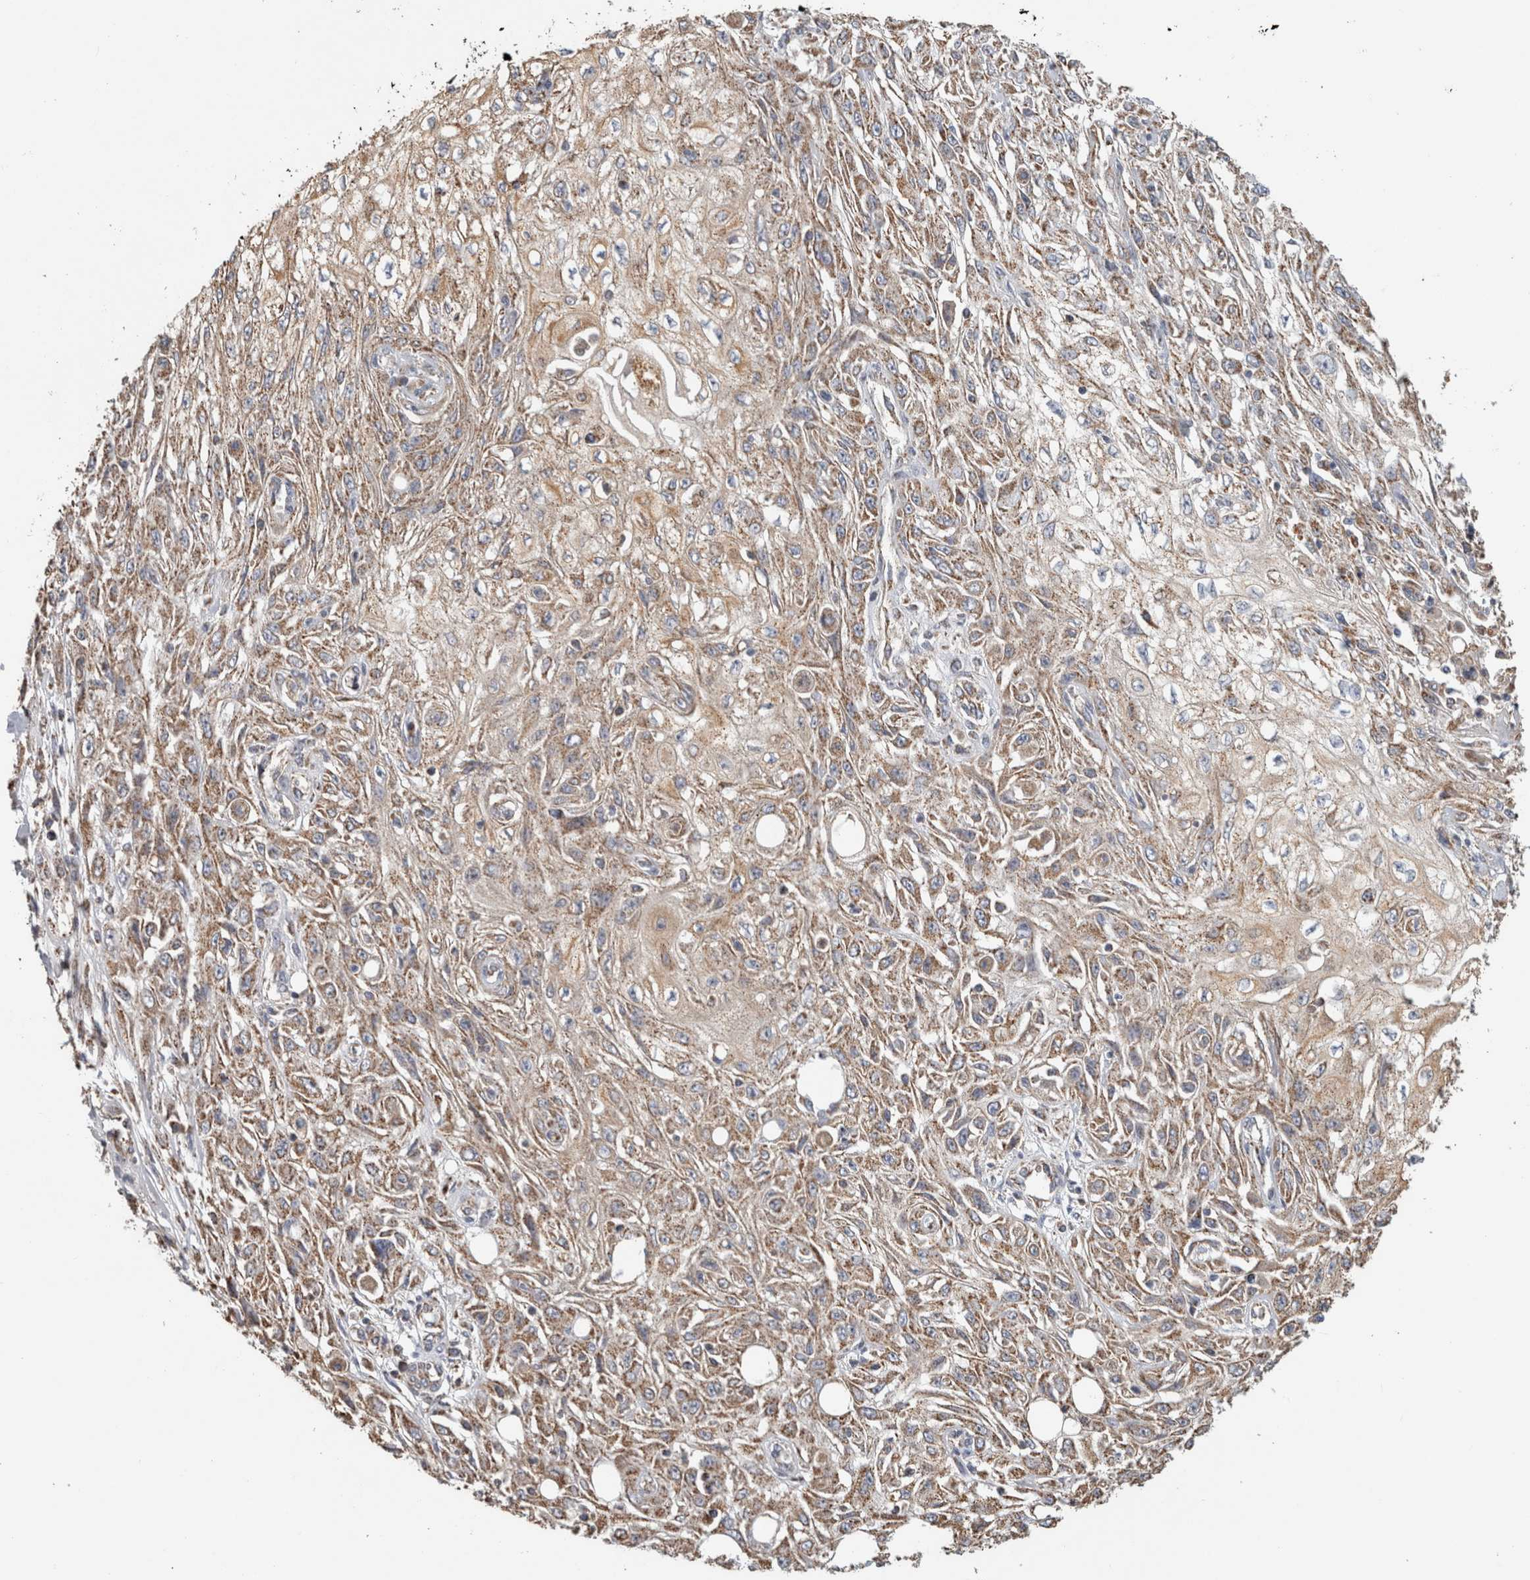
{"staining": {"intensity": "moderate", "quantity": ">75%", "location": "cytoplasmic/membranous"}, "tissue": "skin cancer", "cell_type": "Tumor cells", "image_type": "cancer", "snomed": [{"axis": "morphology", "description": "Squamous cell carcinoma, NOS"}, {"axis": "morphology", "description": "Squamous cell carcinoma, metastatic, NOS"}, {"axis": "topography", "description": "Skin"}, {"axis": "topography", "description": "Lymph node"}], "caption": "Immunohistochemistry of human skin cancer (metastatic squamous cell carcinoma) displays medium levels of moderate cytoplasmic/membranous expression in approximately >75% of tumor cells.", "gene": "ST8SIA1", "patient": {"sex": "male", "age": 75}}